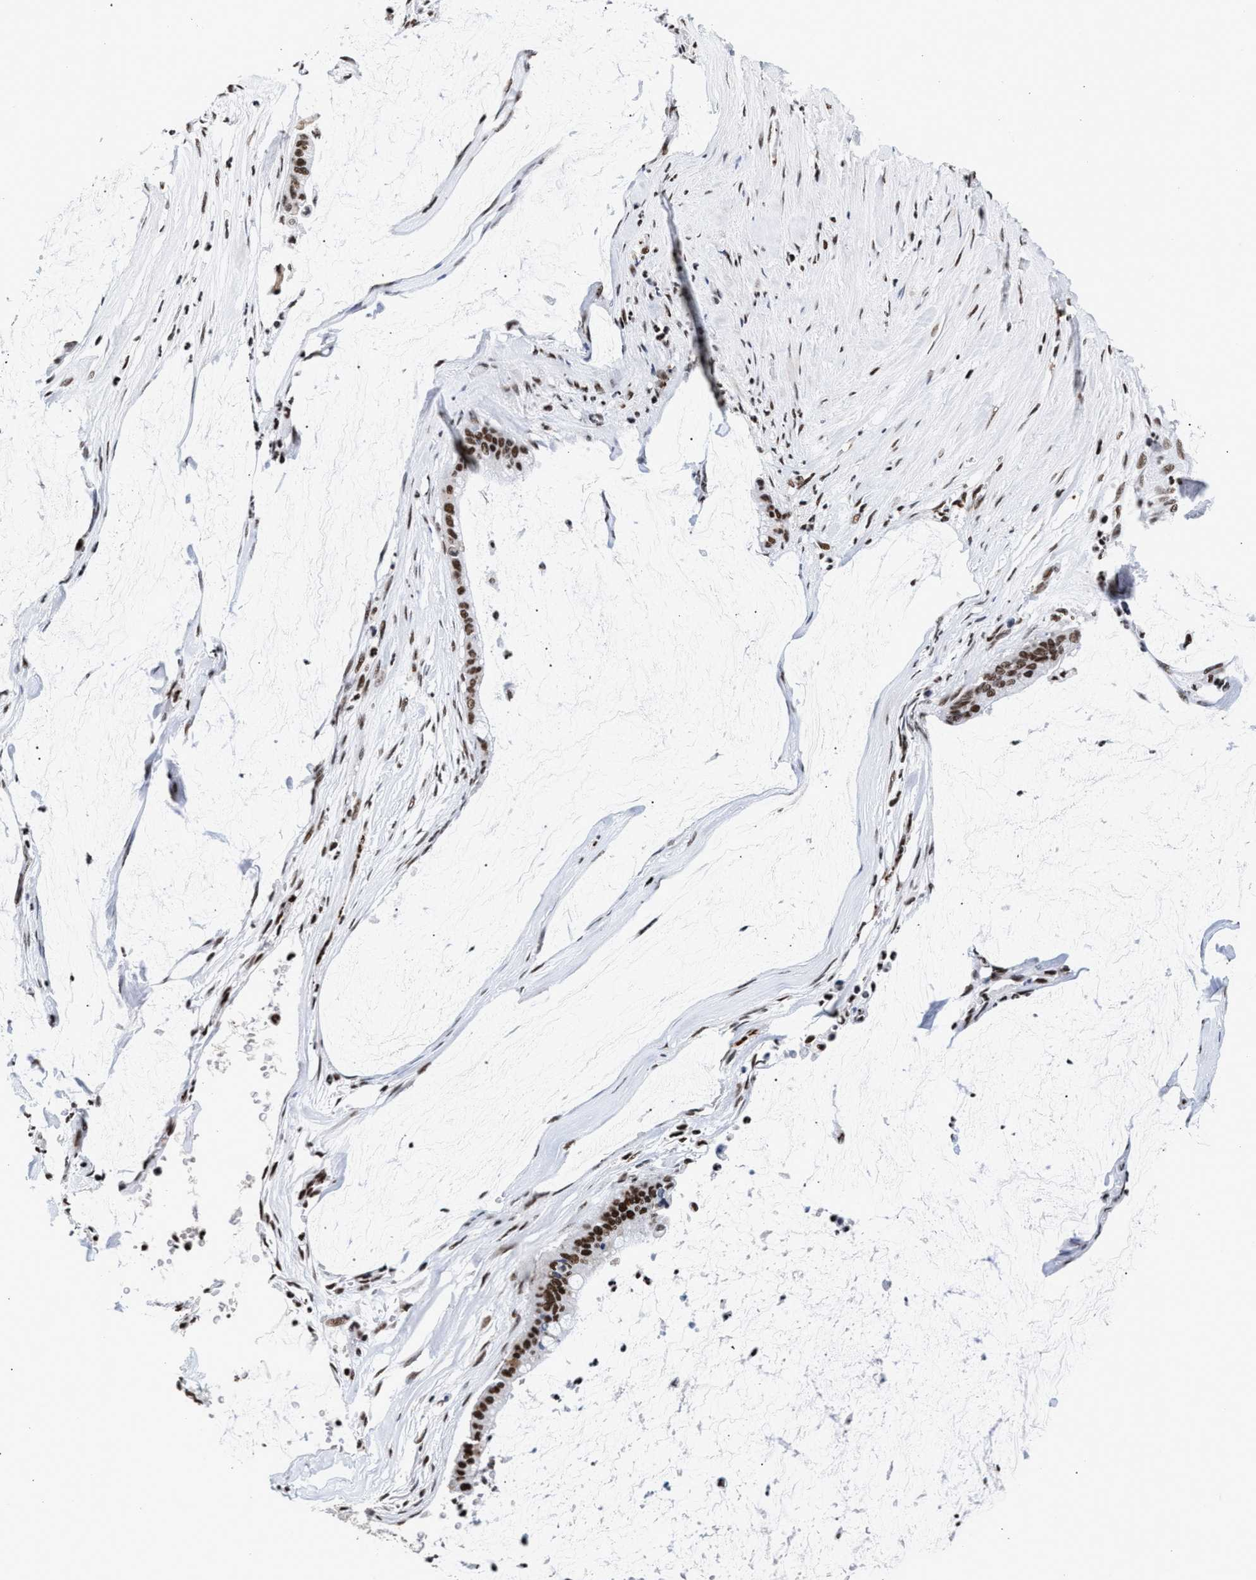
{"staining": {"intensity": "moderate", "quantity": ">75%", "location": "nuclear"}, "tissue": "pancreatic cancer", "cell_type": "Tumor cells", "image_type": "cancer", "snomed": [{"axis": "morphology", "description": "Adenocarcinoma, NOS"}, {"axis": "topography", "description": "Pancreas"}], "caption": "Immunohistochemical staining of human pancreatic cancer (adenocarcinoma) shows moderate nuclear protein positivity in about >75% of tumor cells.", "gene": "RAD21", "patient": {"sex": "male", "age": 41}}